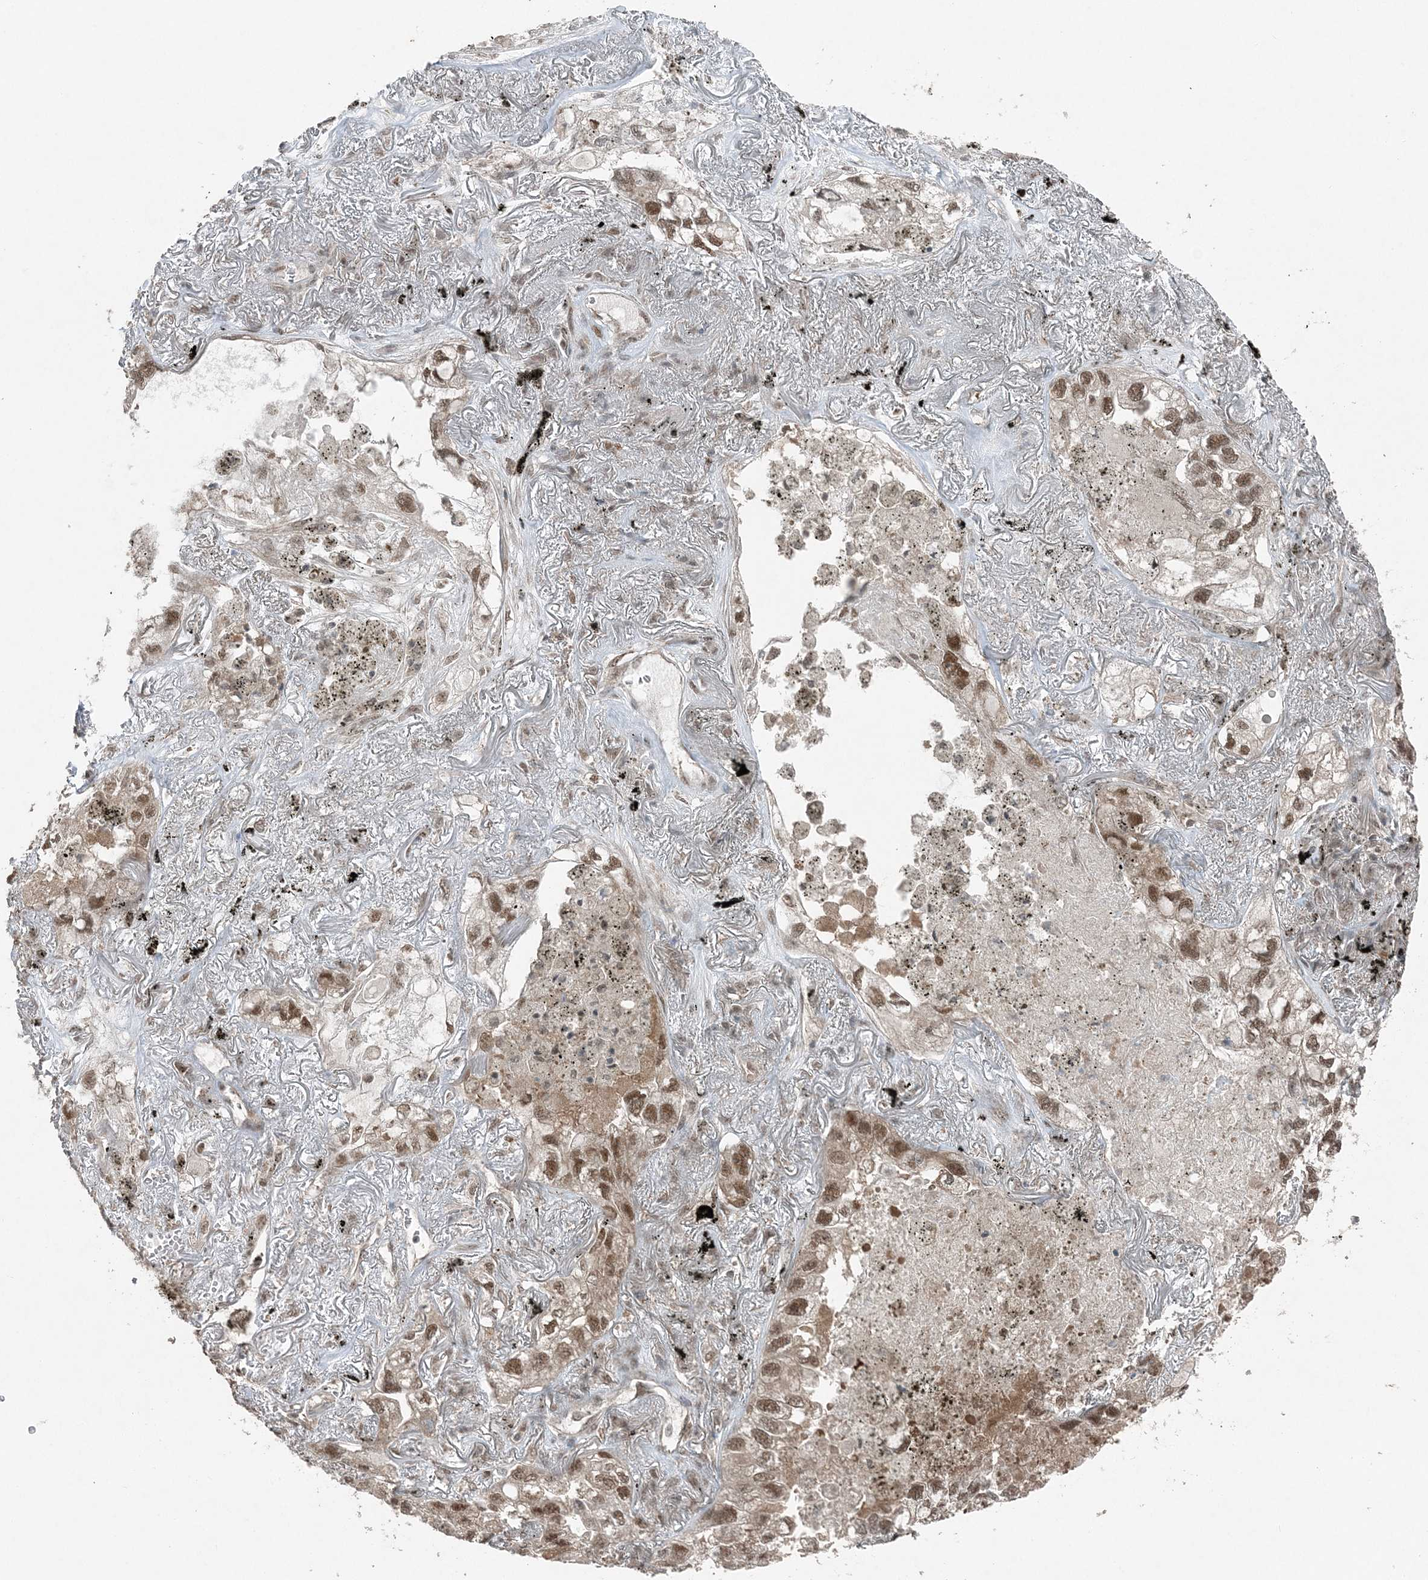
{"staining": {"intensity": "moderate", "quantity": ">75%", "location": "nuclear"}, "tissue": "lung cancer", "cell_type": "Tumor cells", "image_type": "cancer", "snomed": [{"axis": "morphology", "description": "Adenocarcinoma, NOS"}, {"axis": "topography", "description": "Lung"}], "caption": "Protein expression analysis of lung cancer reveals moderate nuclear staining in about >75% of tumor cells.", "gene": "COPS7B", "patient": {"sex": "male", "age": 65}}